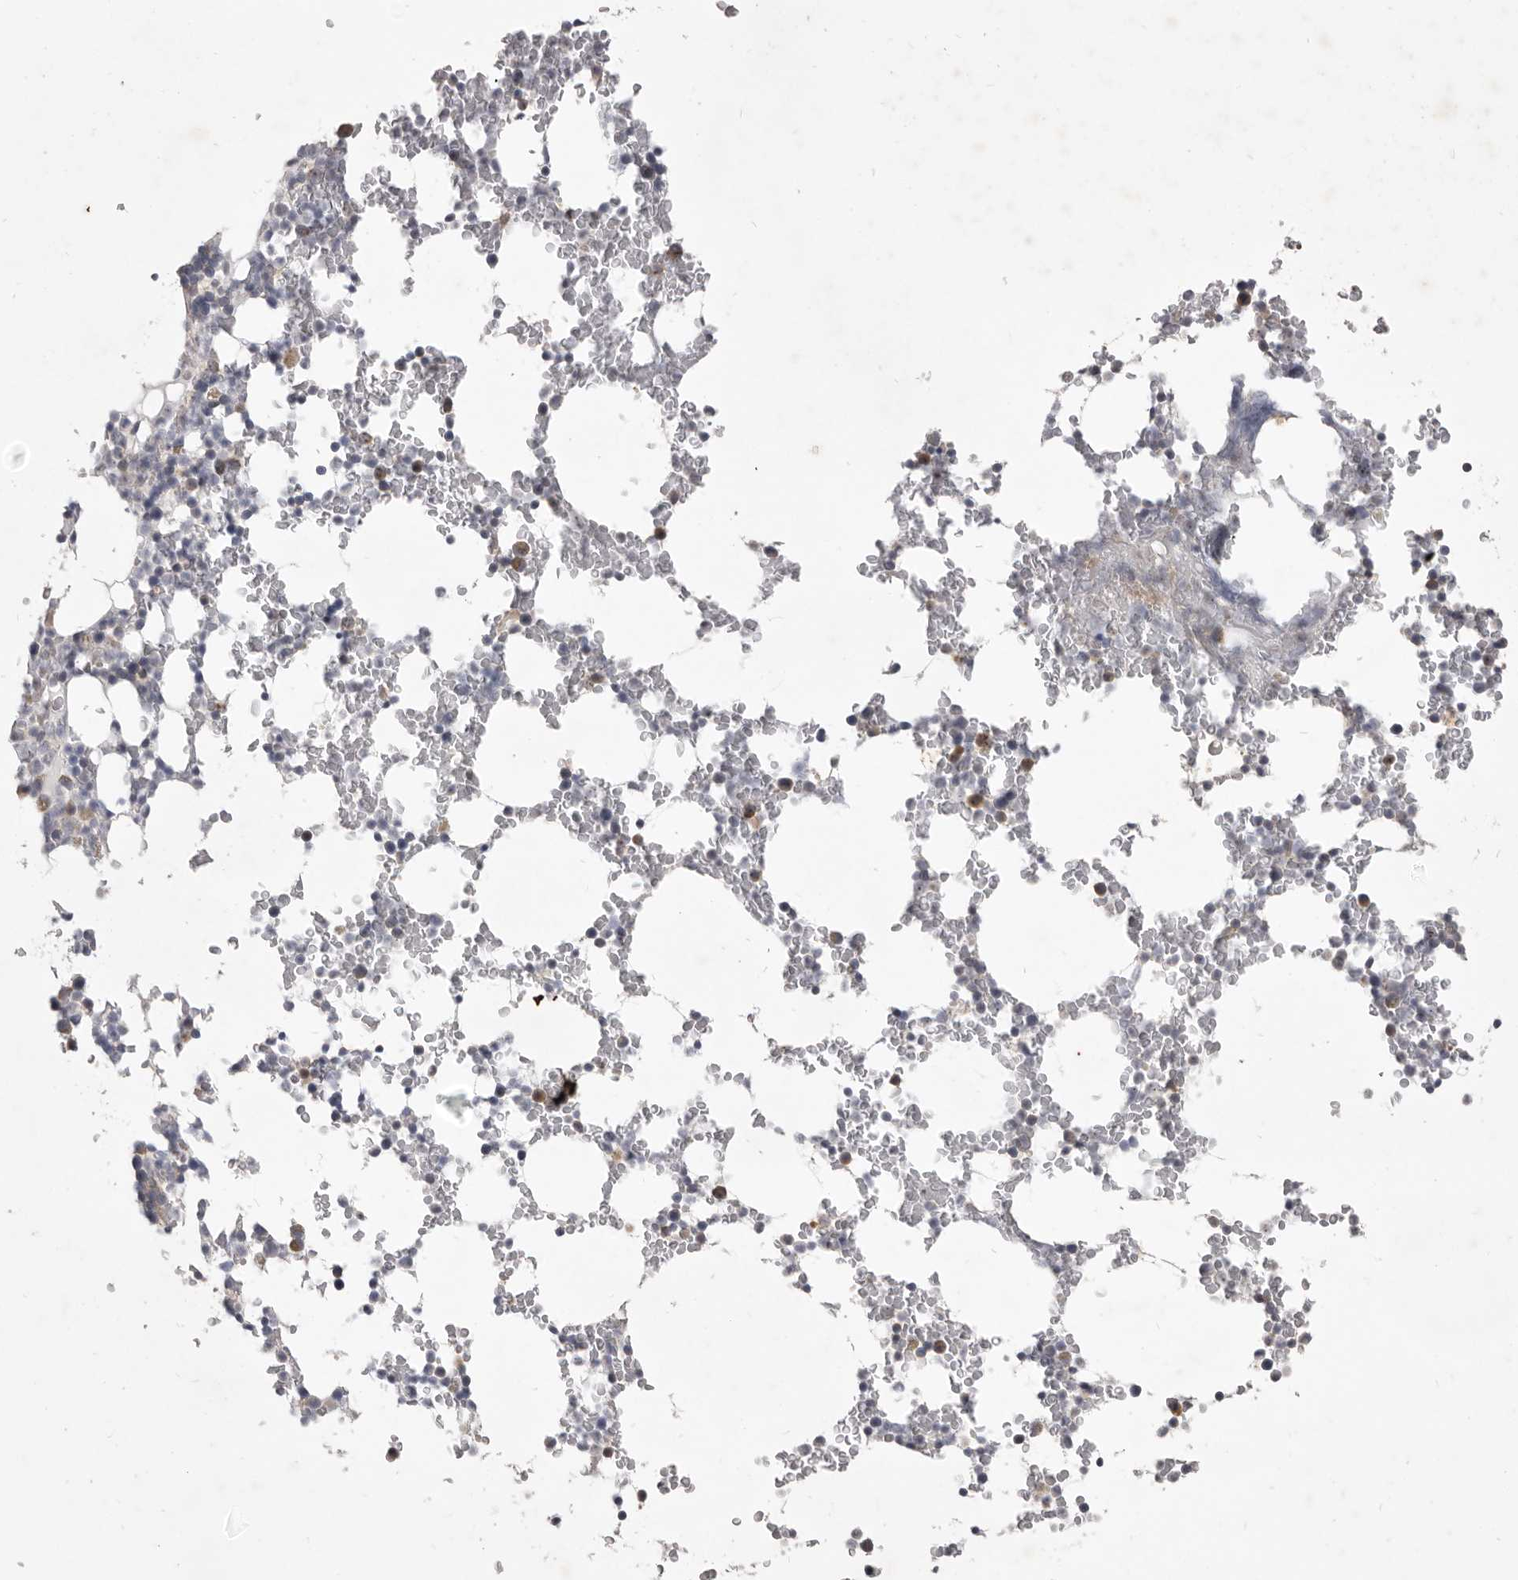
{"staining": {"intensity": "moderate", "quantity": "<25%", "location": "cytoplasmic/membranous"}, "tissue": "bone marrow", "cell_type": "Hematopoietic cells", "image_type": "normal", "snomed": [{"axis": "morphology", "description": "Normal tissue, NOS"}, {"axis": "topography", "description": "Bone marrow"}], "caption": "A high-resolution histopathology image shows immunohistochemistry (IHC) staining of benign bone marrow, which displays moderate cytoplasmic/membranous positivity in about <25% of hematopoietic cells.", "gene": "TBC1D8B", "patient": {"sex": "male", "age": 58}}